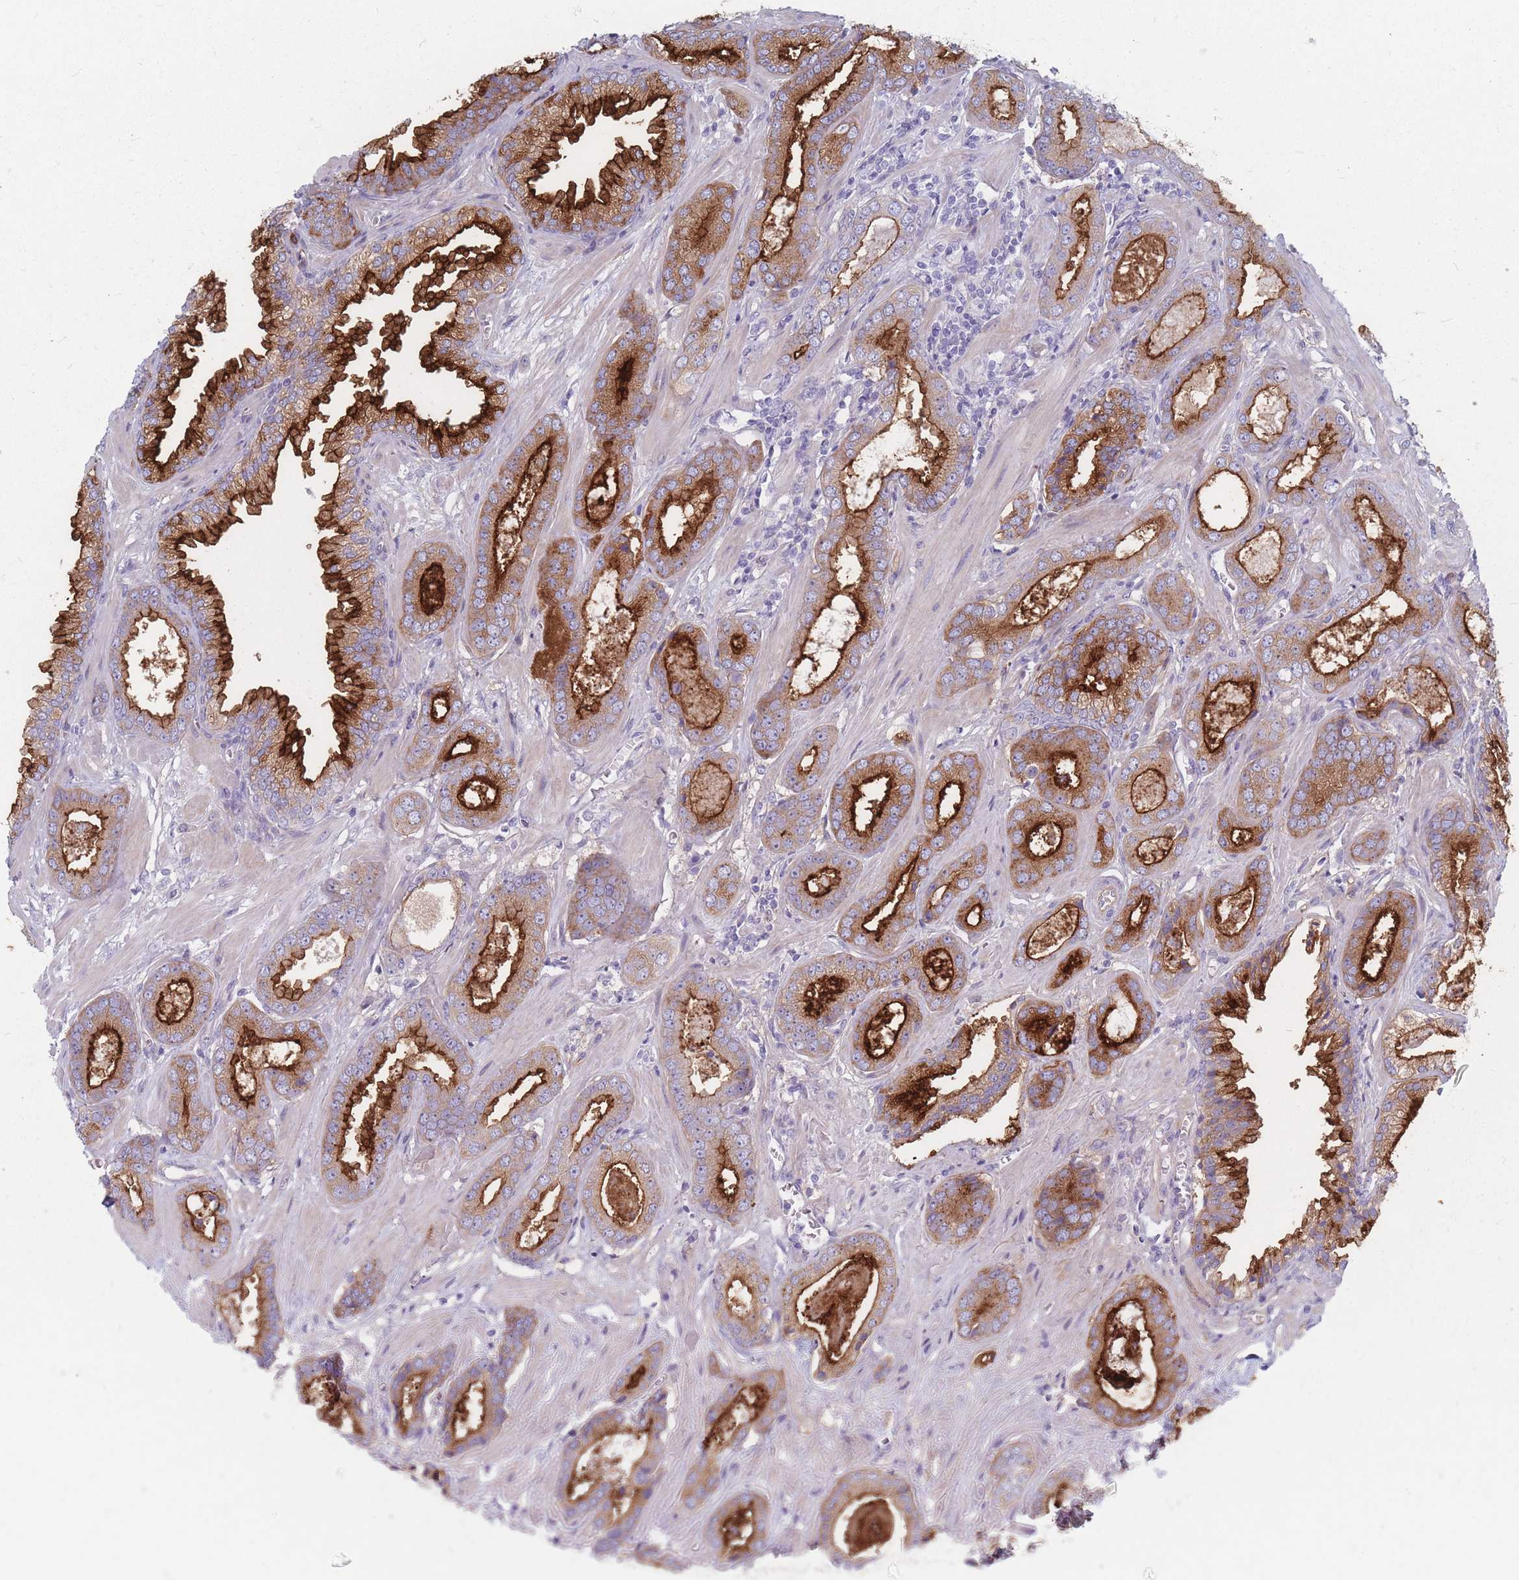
{"staining": {"intensity": "strong", "quantity": ">75%", "location": "cytoplasmic/membranous"}, "tissue": "prostate cancer", "cell_type": "Tumor cells", "image_type": "cancer", "snomed": [{"axis": "morphology", "description": "Adenocarcinoma, Low grade"}, {"axis": "topography", "description": "Prostate"}], "caption": "Tumor cells exhibit high levels of strong cytoplasmic/membranous staining in approximately >75% of cells in human prostate cancer.", "gene": "PLPP1", "patient": {"sex": "male", "age": 60}}